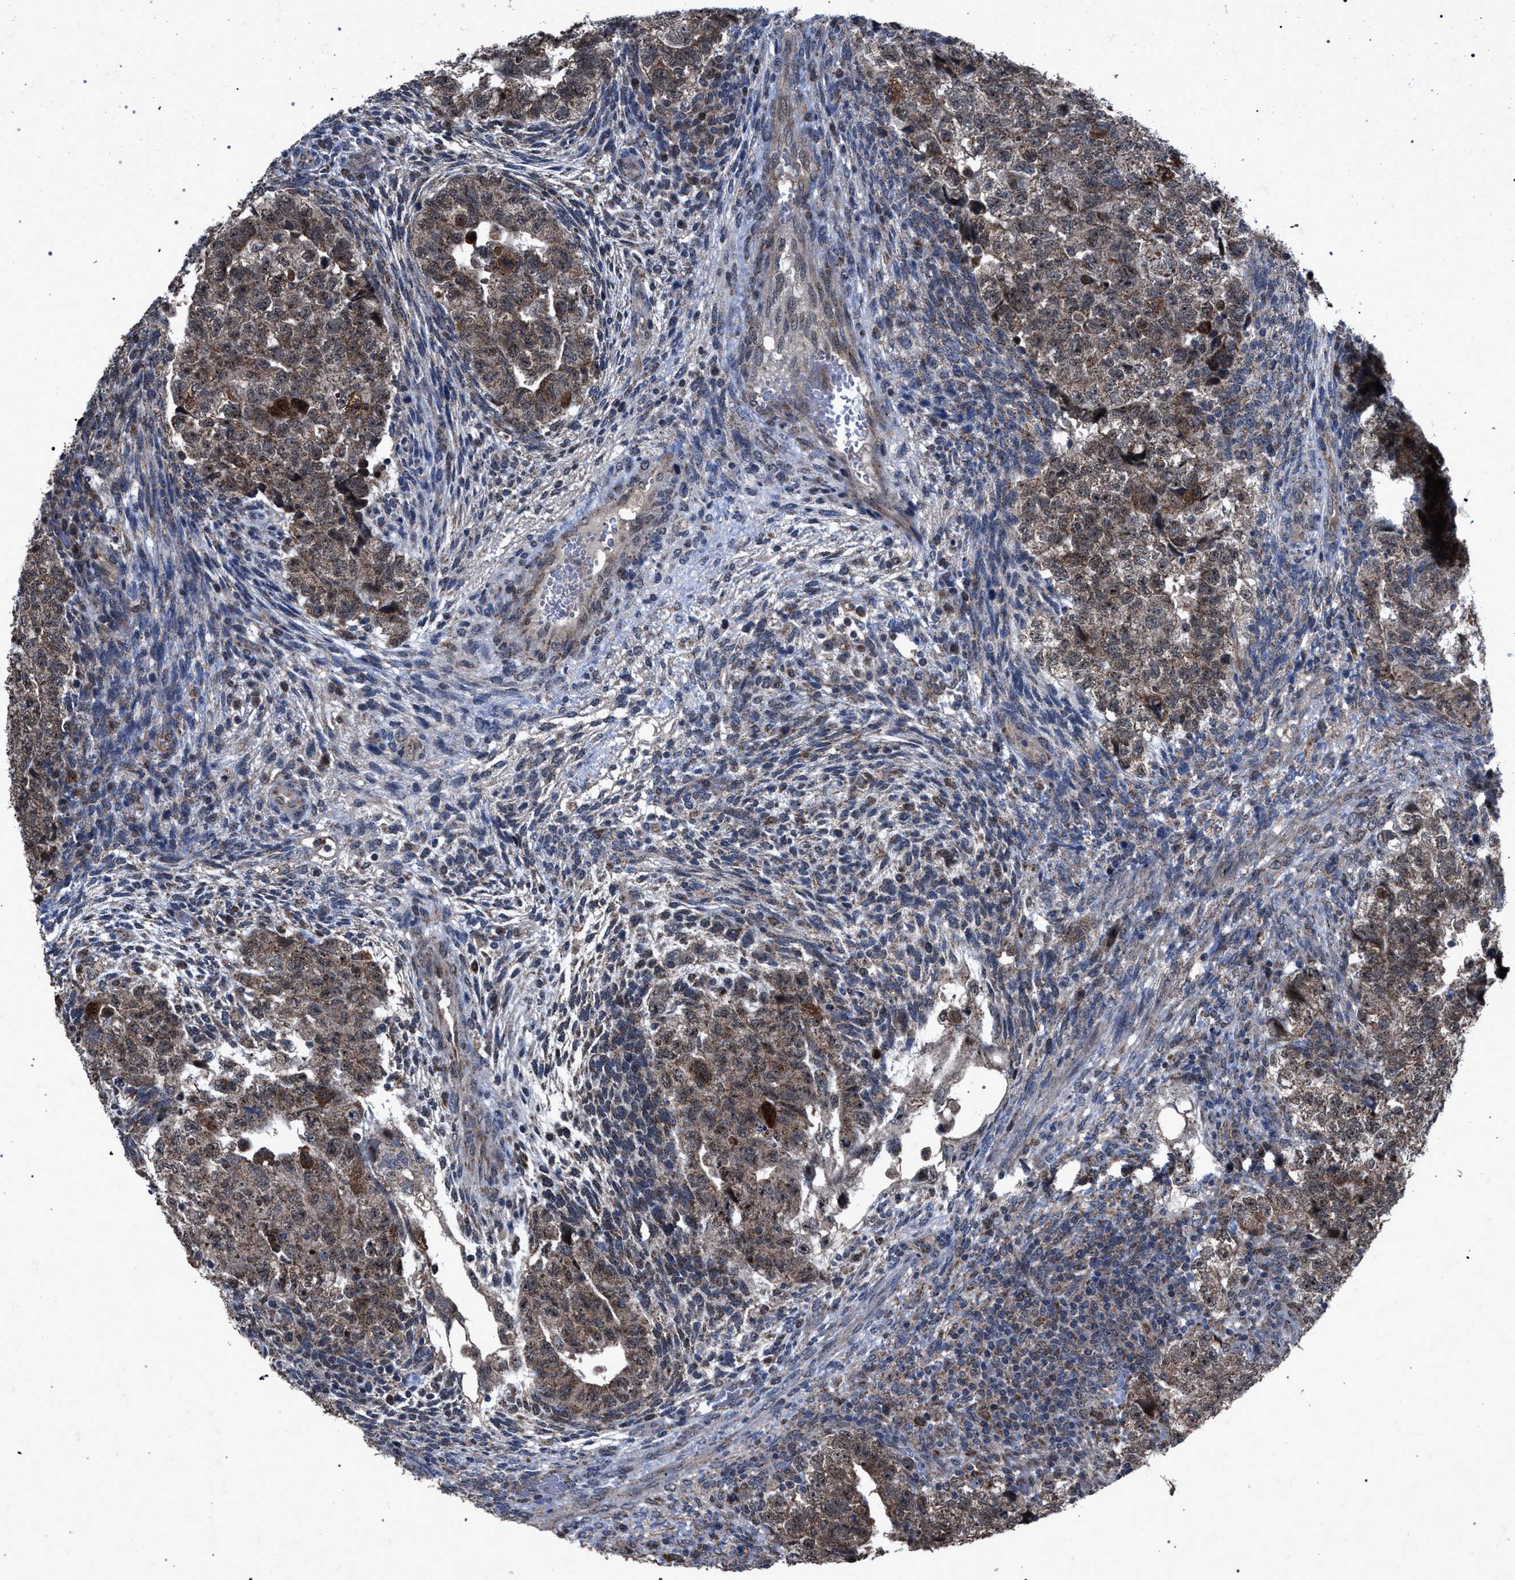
{"staining": {"intensity": "weak", "quantity": ">75%", "location": "cytoplasmic/membranous"}, "tissue": "testis cancer", "cell_type": "Tumor cells", "image_type": "cancer", "snomed": [{"axis": "morphology", "description": "Carcinoma, Embryonal, NOS"}, {"axis": "topography", "description": "Testis"}], "caption": "Embryonal carcinoma (testis) tissue demonstrates weak cytoplasmic/membranous positivity in about >75% of tumor cells, visualized by immunohistochemistry.", "gene": "HSD17B4", "patient": {"sex": "male", "age": 36}}